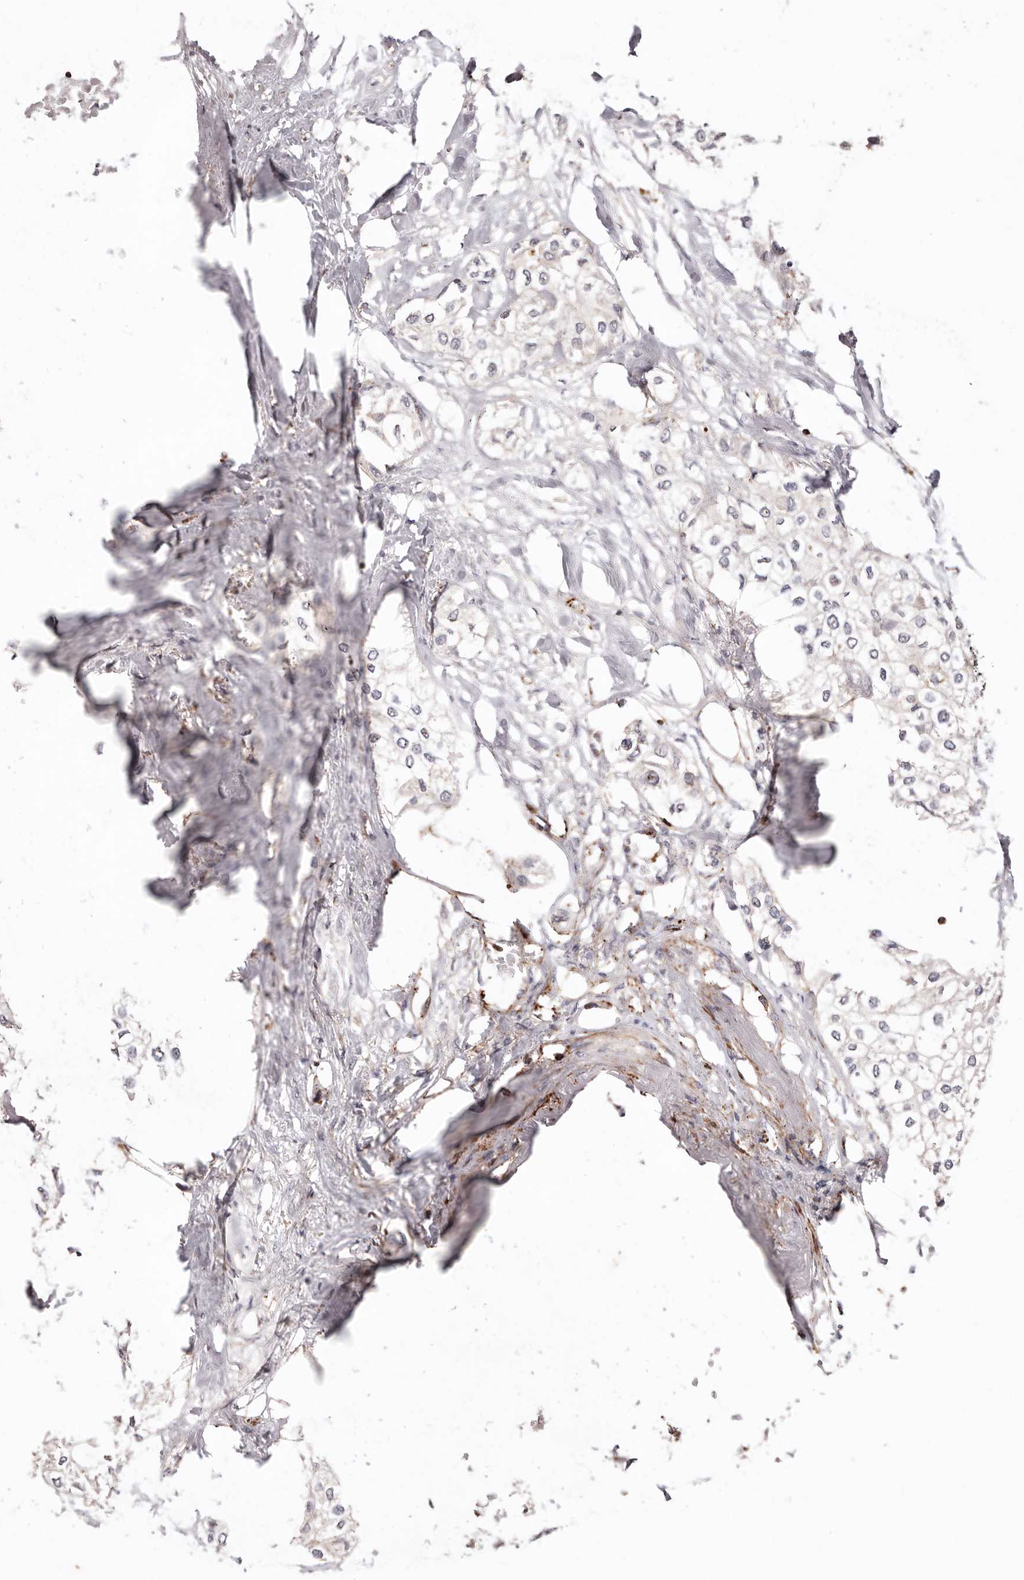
{"staining": {"intensity": "negative", "quantity": "none", "location": "none"}, "tissue": "urothelial cancer", "cell_type": "Tumor cells", "image_type": "cancer", "snomed": [{"axis": "morphology", "description": "Urothelial carcinoma, High grade"}, {"axis": "topography", "description": "Urinary bladder"}], "caption": "High power microscopy photomicrograph of an IHC photomicrograph of high-grade urothelial carcinoma, revealing no significant expression in tumor cells. (DAB immunohistochemistry visualized using brightfield microscopy, high magnification).", "gene": "PTPN22", "patient": {"sex": "male", "age": 64}}